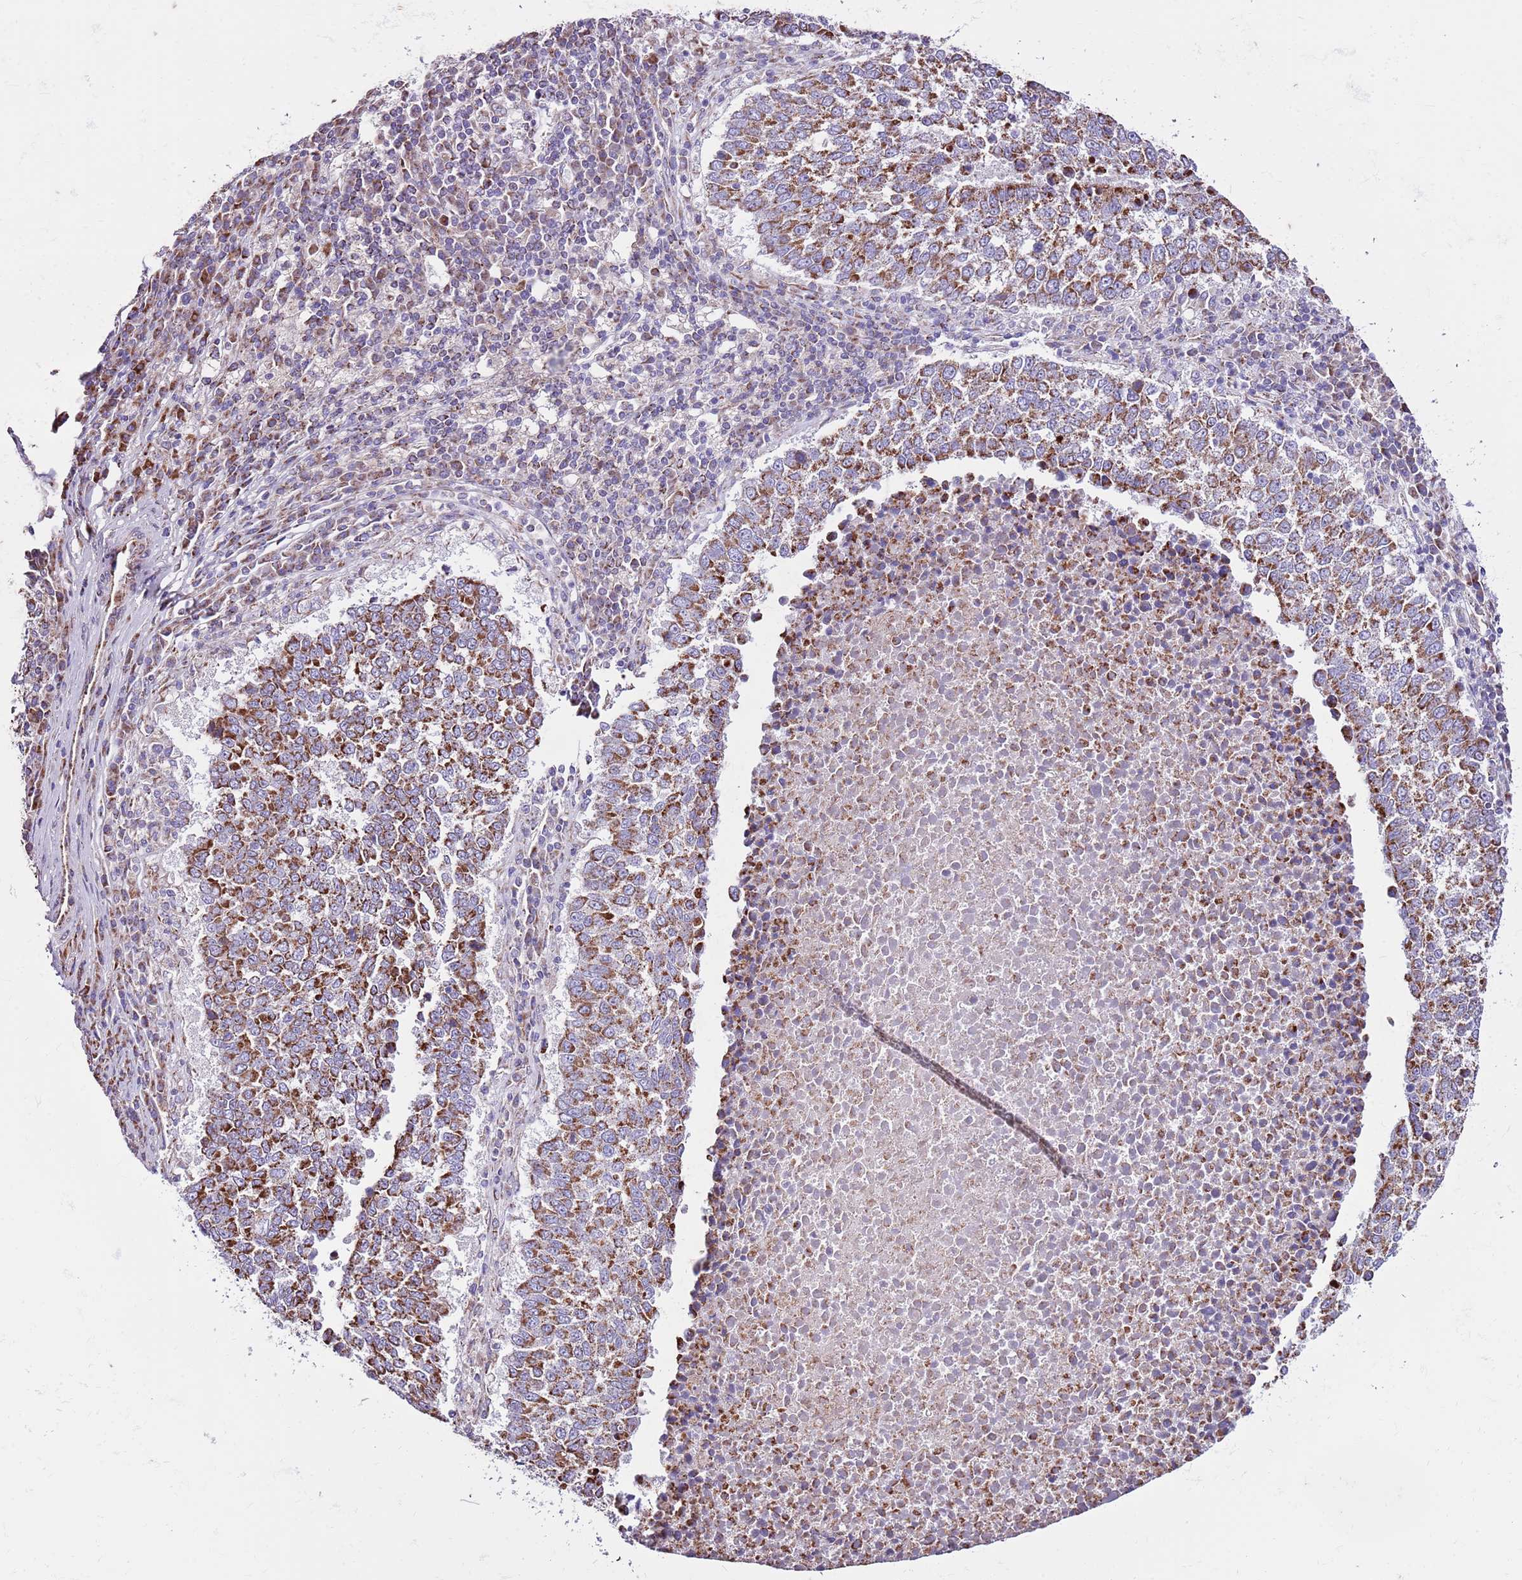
{"staining": {"intensity": "strong", "quantity": "25%-75%", "location": "cytoplasmic/membranous"}, "tissue": "lung cancer", "cell_type": "Tumor cells", "image_type": "cancer", "snomed": [{"axis": "morphology", "description": "Squamous cell carcinoma, NOS"}, {"axis": "topography", "description": "Lung"}], "caption": "A histopathology image of human lung squamous cell carcinoma stained for a protein displays strong cytoplasmic/membranous brown staining in tumor cells.", "gene": "HECTD4", "patient": {"sex": "male", "age": 73}}